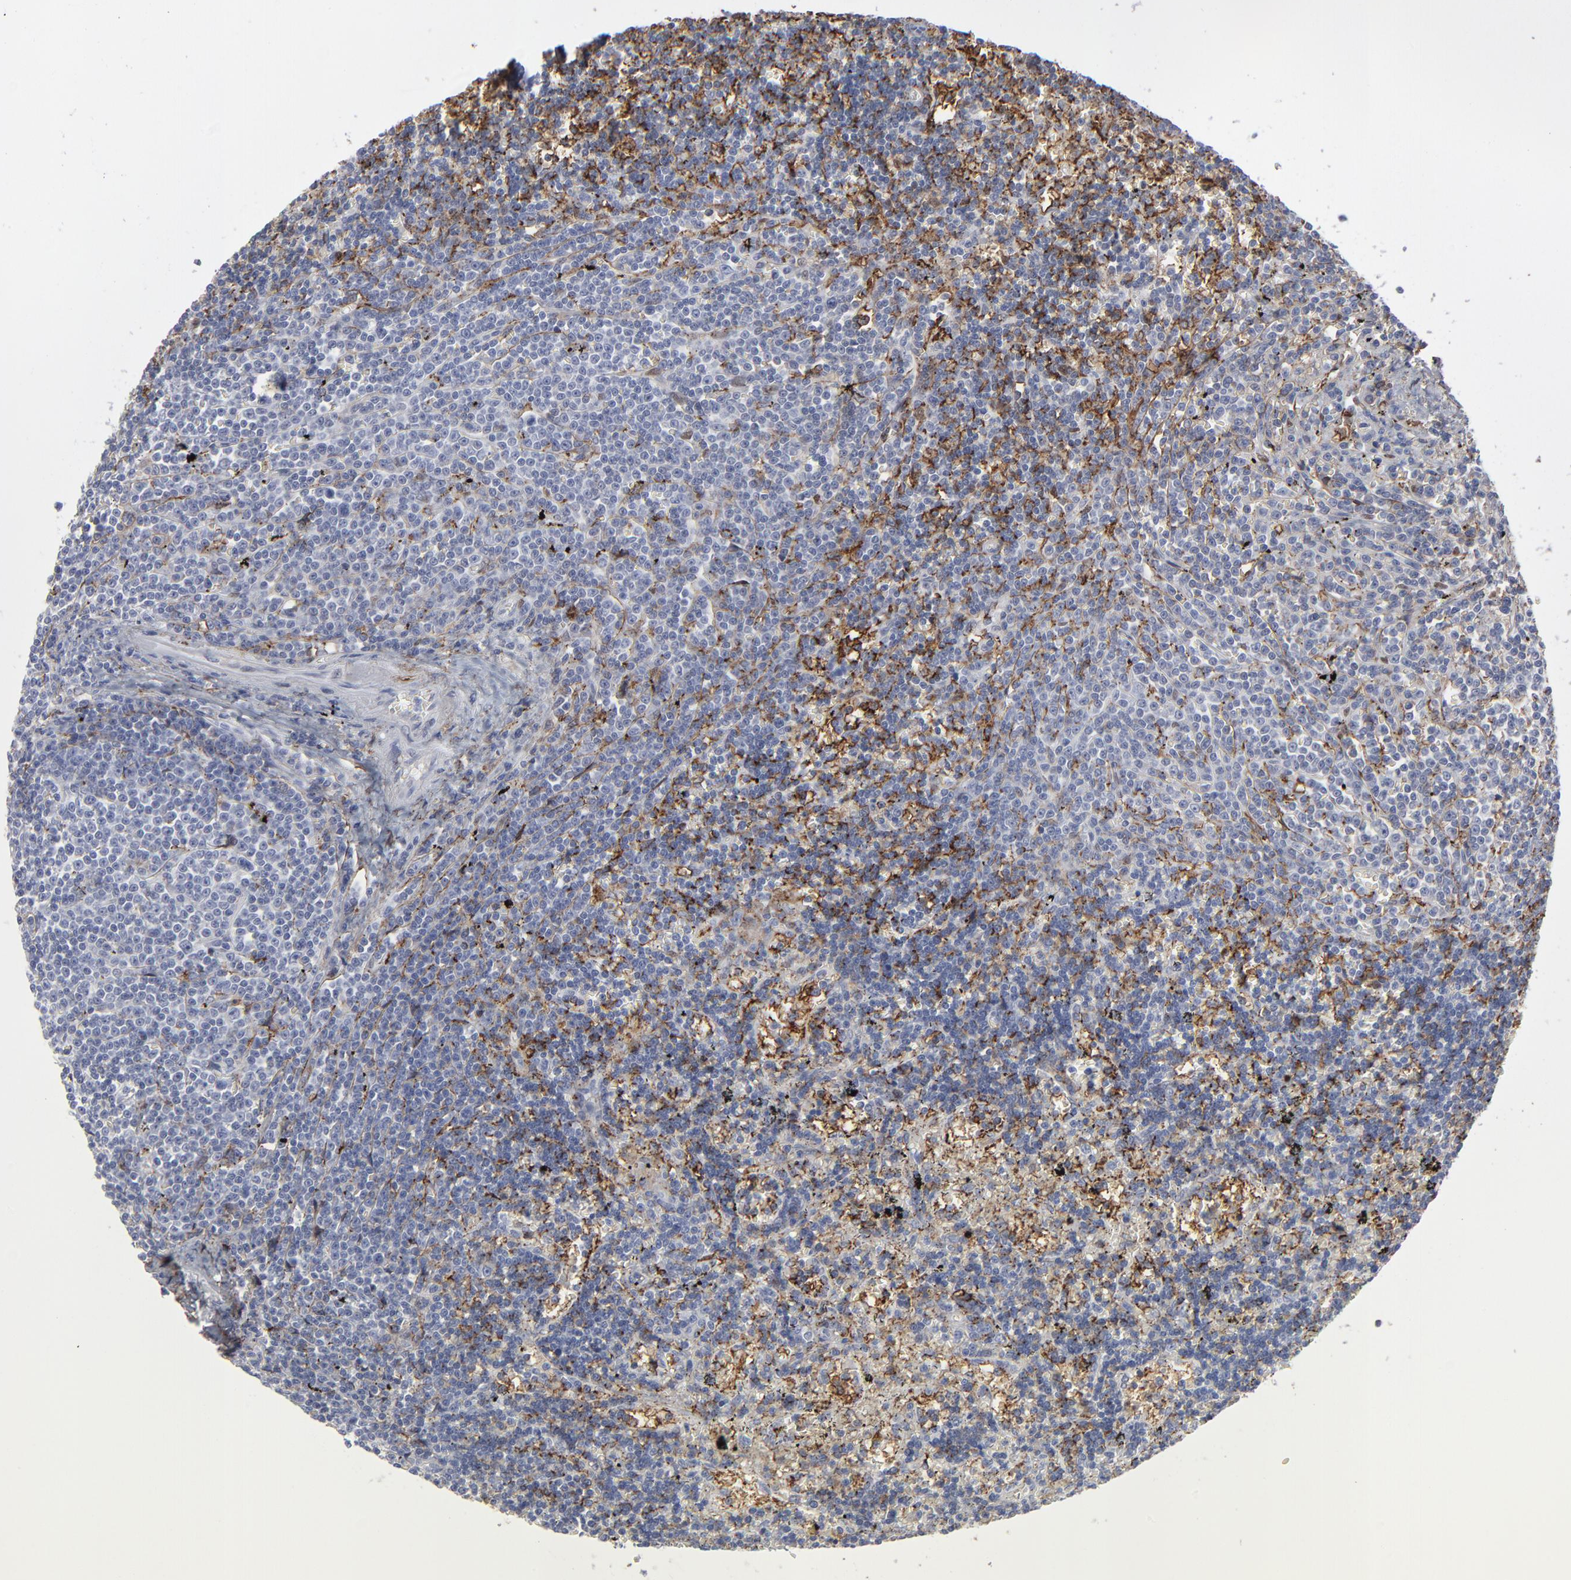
{"staining": {"intensity": "moderate", "quantity": "25%-75%", "location": "cytoplasmic/membranous"}, "tissue": "lymphoma", "cell_type": "Tumor cells", "image_type": "cancer", "snomed": [{"axis": "morphology", "description": "Malignant lymphoma, non-Hodgkin's type, Low grade"}, {"axis": "topography", "description": "Spleen"}], "caption": "Low-grade malignant lymphoma, non-Hodgkin's type stained for a protein demonstrates moderate cytoplasmic/membranous positivity in tumor cells.", "gene": "ANXA5", "patient": {"sex": "male", "age": 60}}